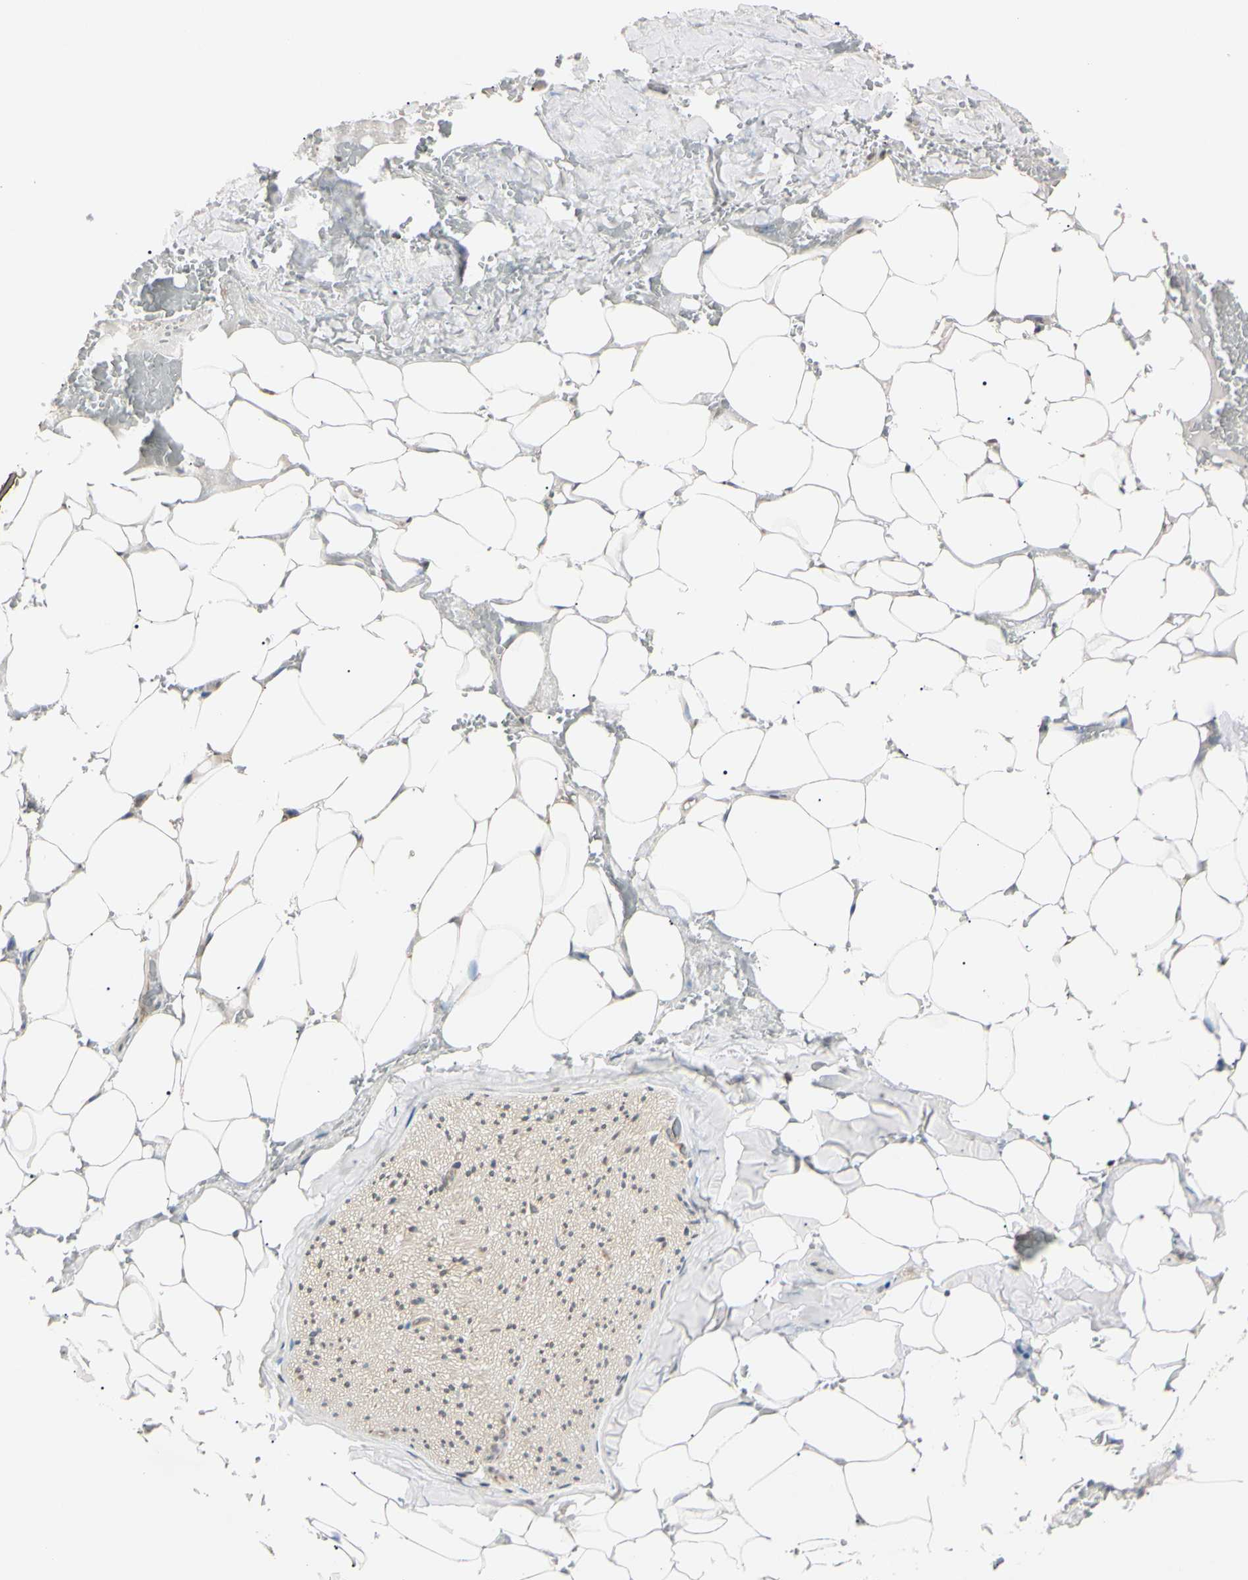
{"staining": {"intensity": "negative", "quantity": "none", "location": "none"}, "tissue": "adipose tissue", "cell_type": "Adipocytes", "image_type": "normal", "snomed": [{"axis": "morphology", "description": "Normal tissue, NOS"}, {"axis": "topography", "description": "Peripheral nerve tissue"}], "caption": "Adipocytes show no significant staining in benign adipose tissue. The staining is performed using DAB brown chromogen with nuclei counter-stained in using hematoxylin.", "gene": "EPN1", "patient": {"sex": "male", "age": 70}}